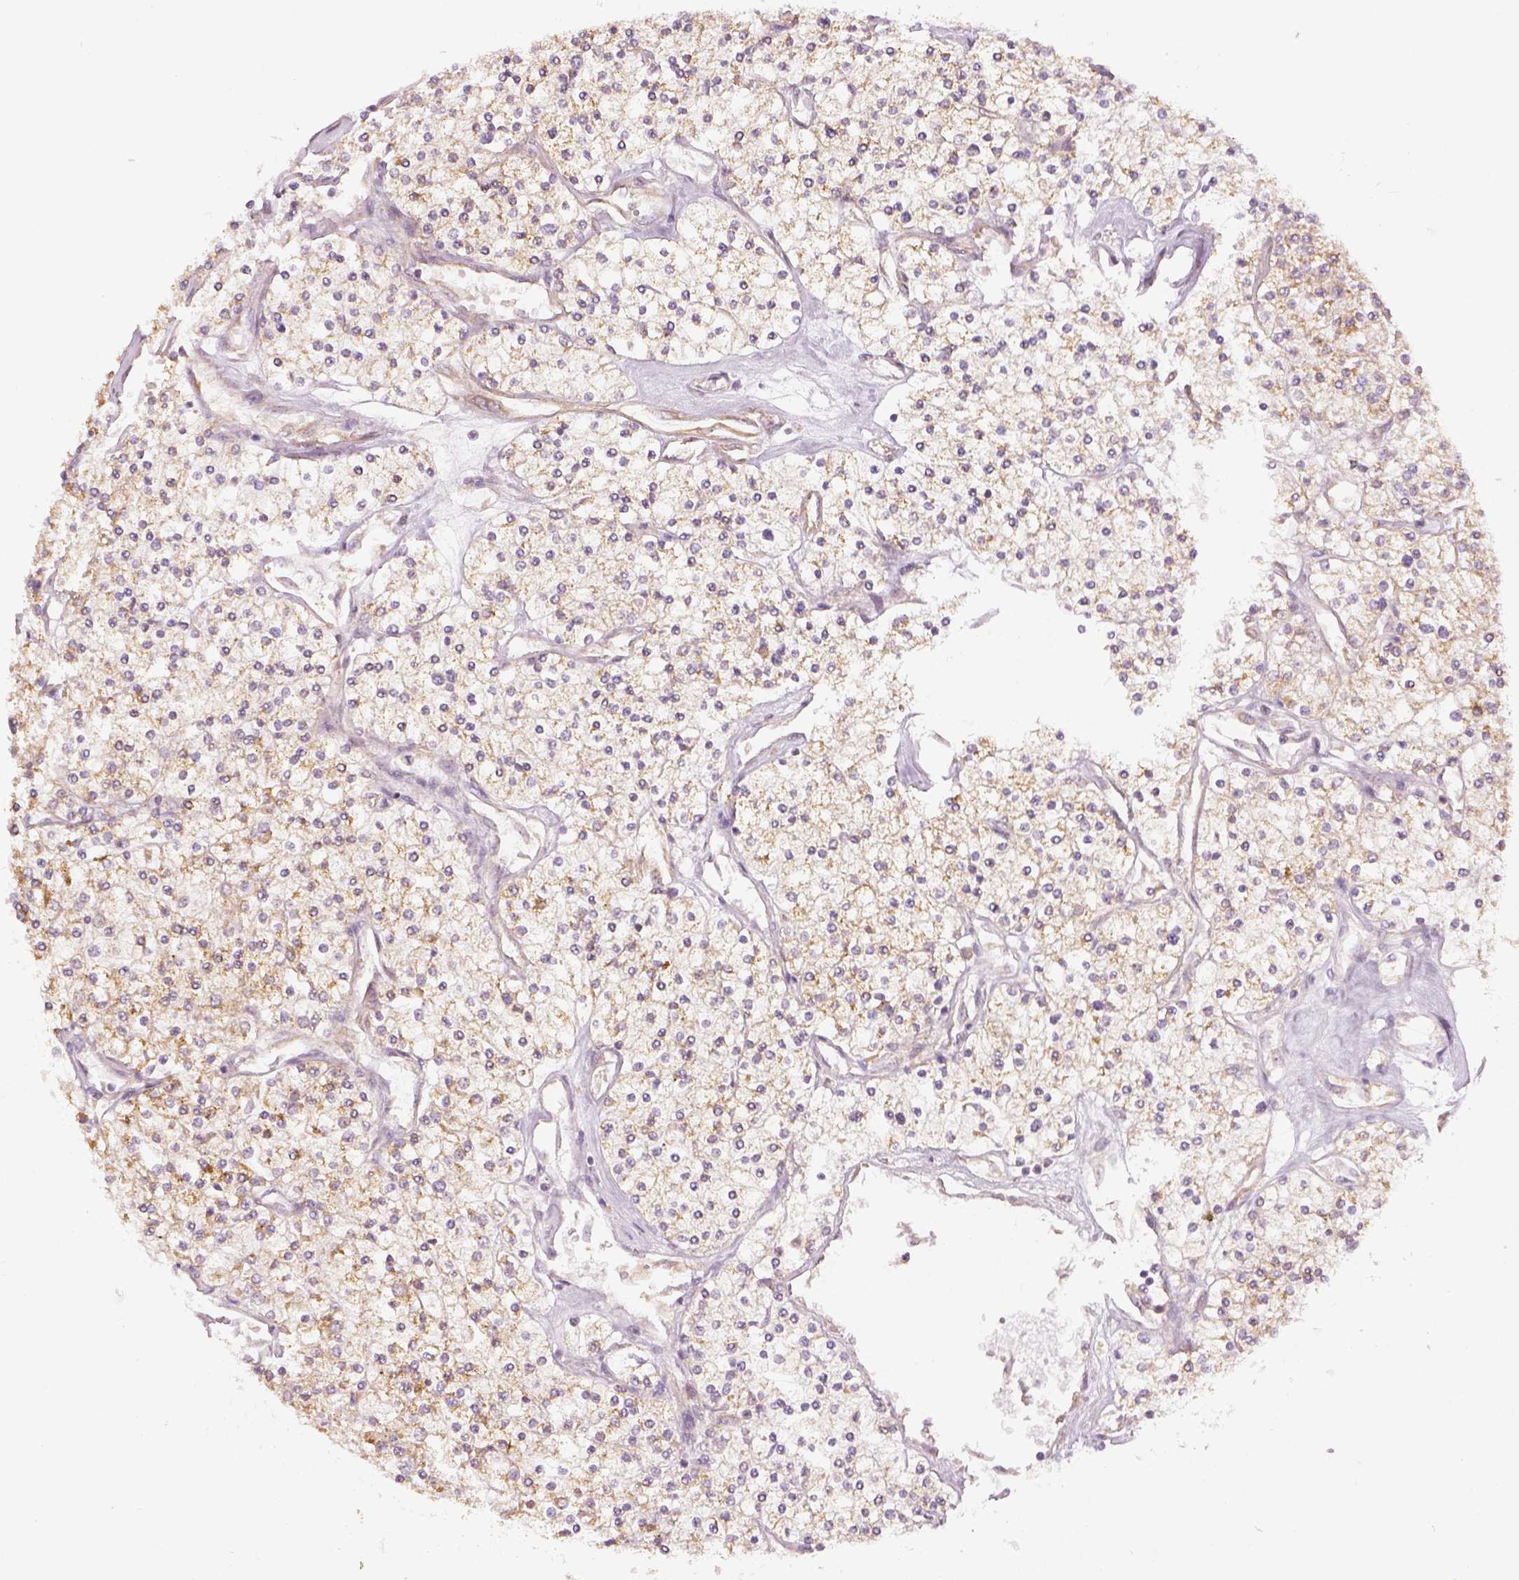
{"staining": {"intensity": "weak", "quantity": ">75%", "location": "cytoplasmic/membranous"}, "tissue": "renal cancer", "cell_type": "Tumor cells", "image_type": "cancer", "snomed": [{"axis": "morphology", "description": "Adenocarcinoma, NOS"}, {"axis": "topography", "description": "Kidney"}], "caption": "Immunohistochemistry (IHC) staining of renal cancer (adenocarcinoma), which reveals low levels of weak cytoplasmic/membranous staining in about >75% of tumor cells indicating weak cytoplasmic/membranous protein staining. The staining was performed using DAB (3,3'-diaminobenzidine) (brown) for protein detection and nuclei were counterstained in hematoxylin (blue).", "gene": "PAIP1", "patient": {"sex": "male", "age": 80}}